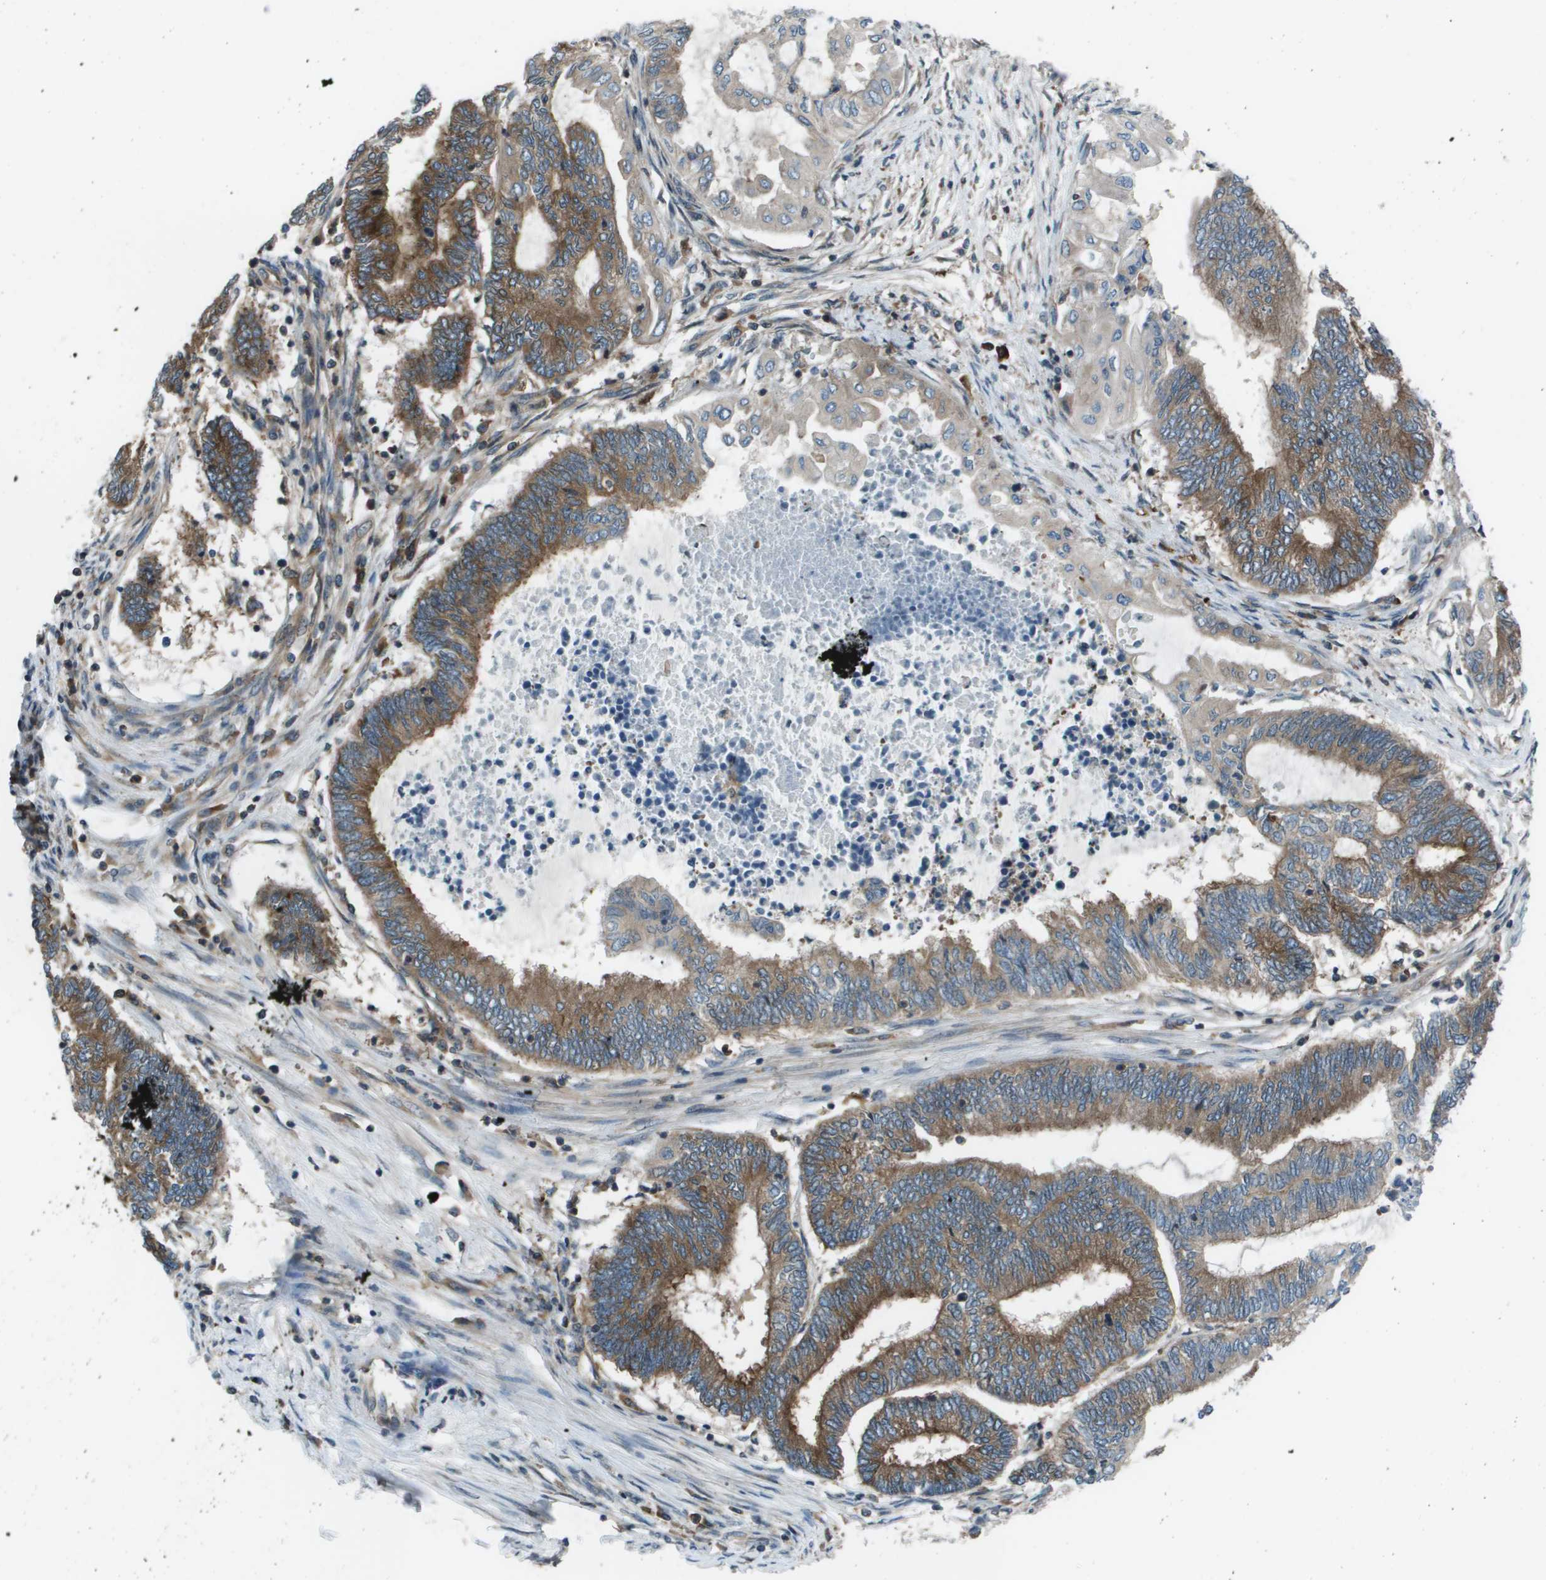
{"staining": {"intensity": "moderate", "quantity": ">75%", "location": "cytoplasmic/membranous"}, "tissue": "endometrial cancer", "cell_type": "Tumor cells", "image_type": "cancer", "snomed": [{"axis": "morphology", "description": "Adenocarcinoma, NOS"}, {"axis": "topography", "description": "Uterus"}, {"axis": "topography", "description": "Endometrium"}], "caption": "Immunohistochemistry (IHC) photomicrograph of neoplastic tissue: endometrial cancer (adenocarcinoma) stained using immunohistochemistry (IHC) exhibits medium levels of moderate protein expression localized specifically in the cytoplasmic/membranous of tumor cells, appearing as a cytoplasmic/membranous brown color.", "gene": "EIF3B", "patient": {"sex": "female", "age": 70}}